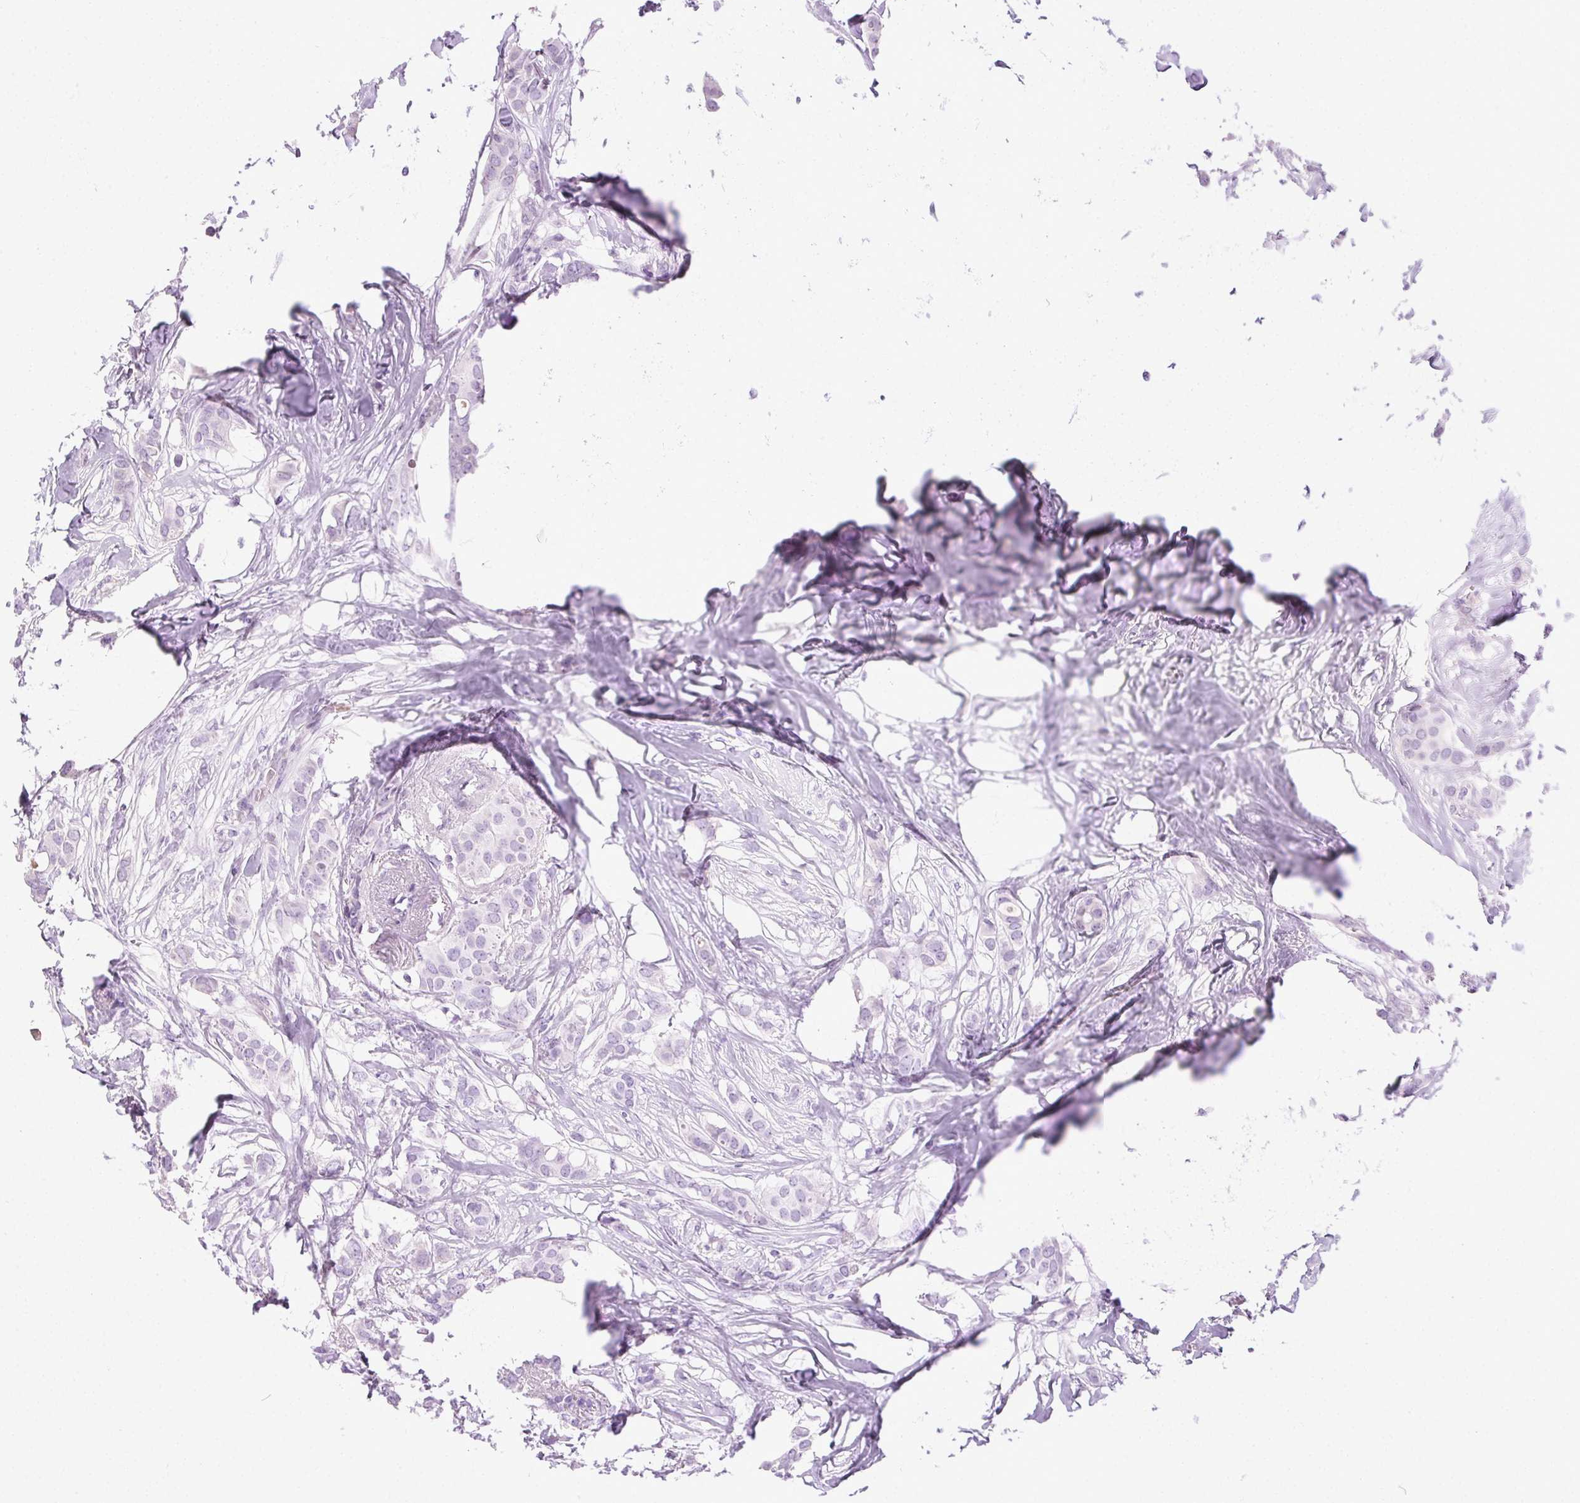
{"staining": {"intensity": "negative", "quantity": "none", "location": "none"}, "tissue": "breast cancer", "cell_type": "Tumor cells", "image_type": "cancer", "snomed": [{"axis": "morphology", "description": "Duct carcinoma"}, {"axis": "topography", "description": "Breast"}], "caption": "IHC of breast cancer exhibits no positivity in tumor cells. (Brightfield microscopy of DAB (3,3'-diaminobenzidine) IHC at high magnification).", "gene": "SYCE2", "patient": {"sex": "female", "age": 62}}